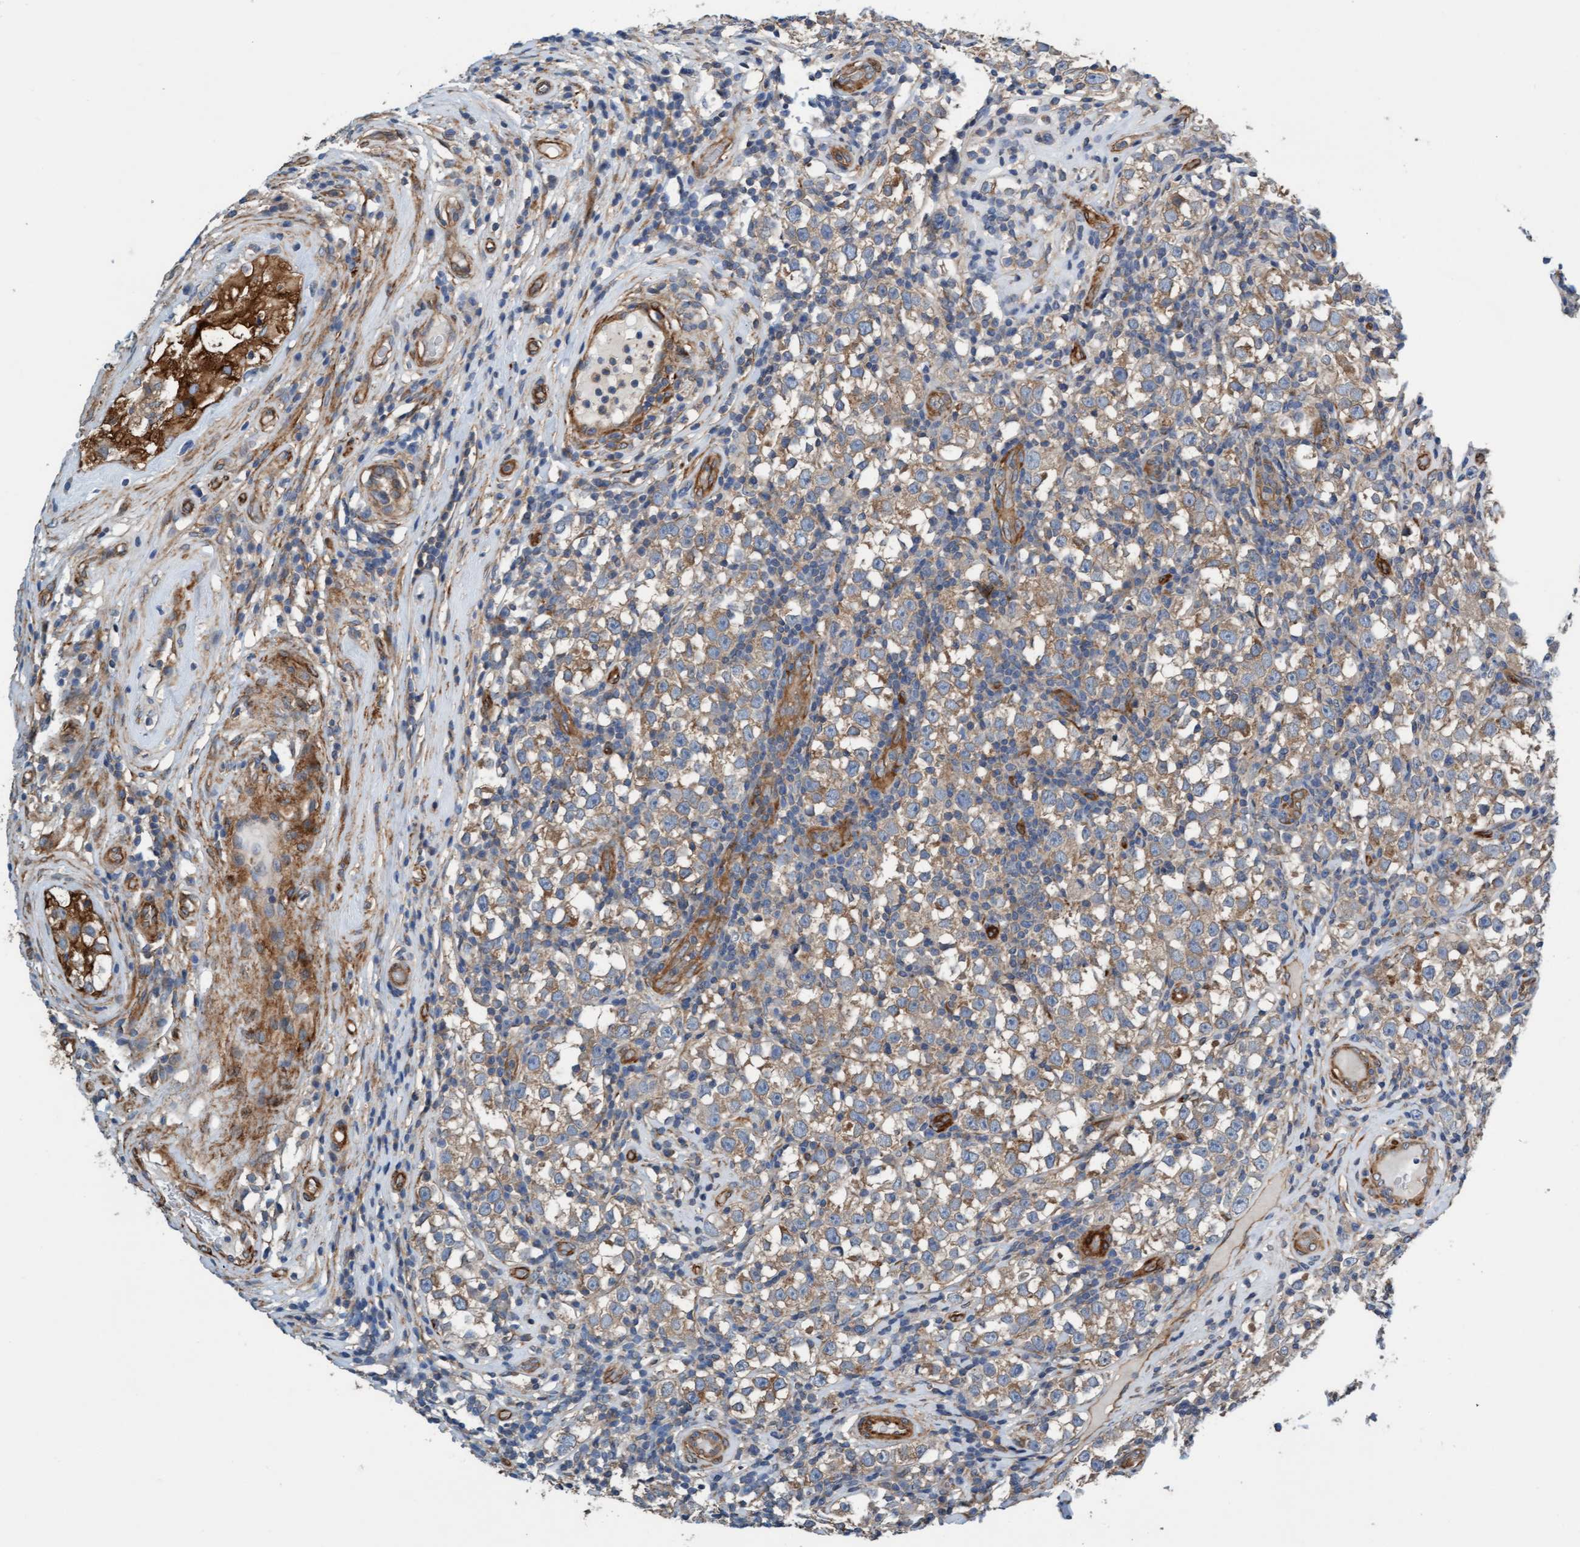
{"staining": {"intensity": "weak", "quantity": ">75%", "location": "cytoplasmic/membranous"}, "tissue": "testis cancer", "cell_type": "Tumor cells", "image_type": "cancer", "snomed": [{"axis": "morphology", "description": "Normal tissue, NOS"}, {"axis": "morphology", "description": "Seminoma, NOS"}, {"axis": "topography", "description": "Testis"}], "caption": "Brown immunohistochemical staining in human testis cancer (seminoma) shows weak cytoplasmic/membranous positivity in about >75% of tumor cells.", "gene": "FMNL3", "patient": {"sex": "male", "age": 43}}